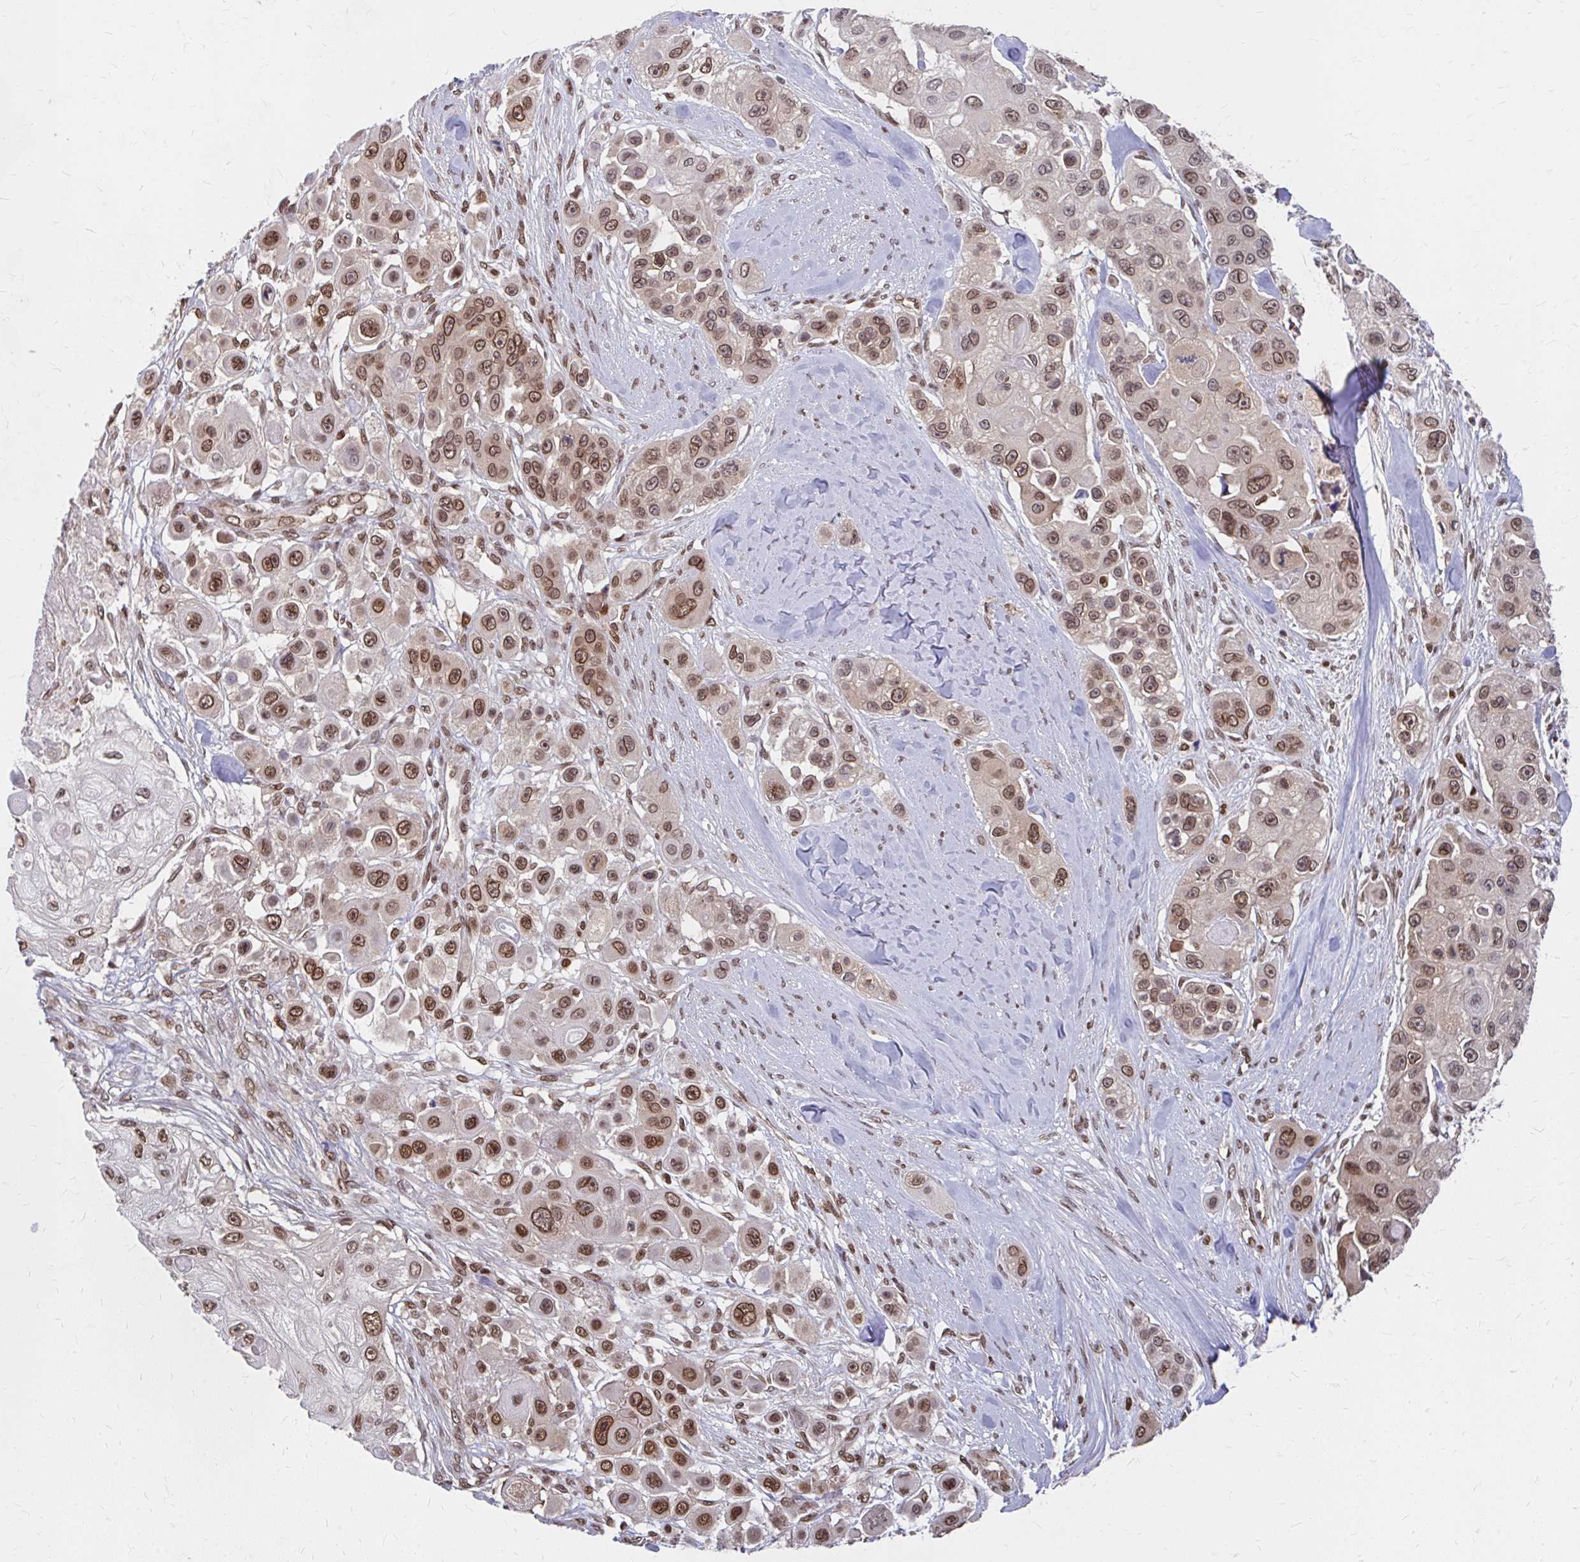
{"staining": {"intensity": "moderate", "quantity": ">75%", "location": "cytoplasmic/membranous,nuclear"}, "tissue": "skin cancer", "cell_type": "Tumor cells", "image_type": "cancer", "snomed": [{"axis": "morphology", "description": "Squamous cell carcinoma, NOS"}, {"axis": "topography", "description": "Skin"}], "caption": "About >75% of tumor cells in skin cancer (squamous cell carcinoma) show moderate cytoplasmic/membranous and nuclear protein expression as visualized by brown immunohistochemical staining.", "gene": "XPO1", "patient": {"sex": "male", "age": 67}}